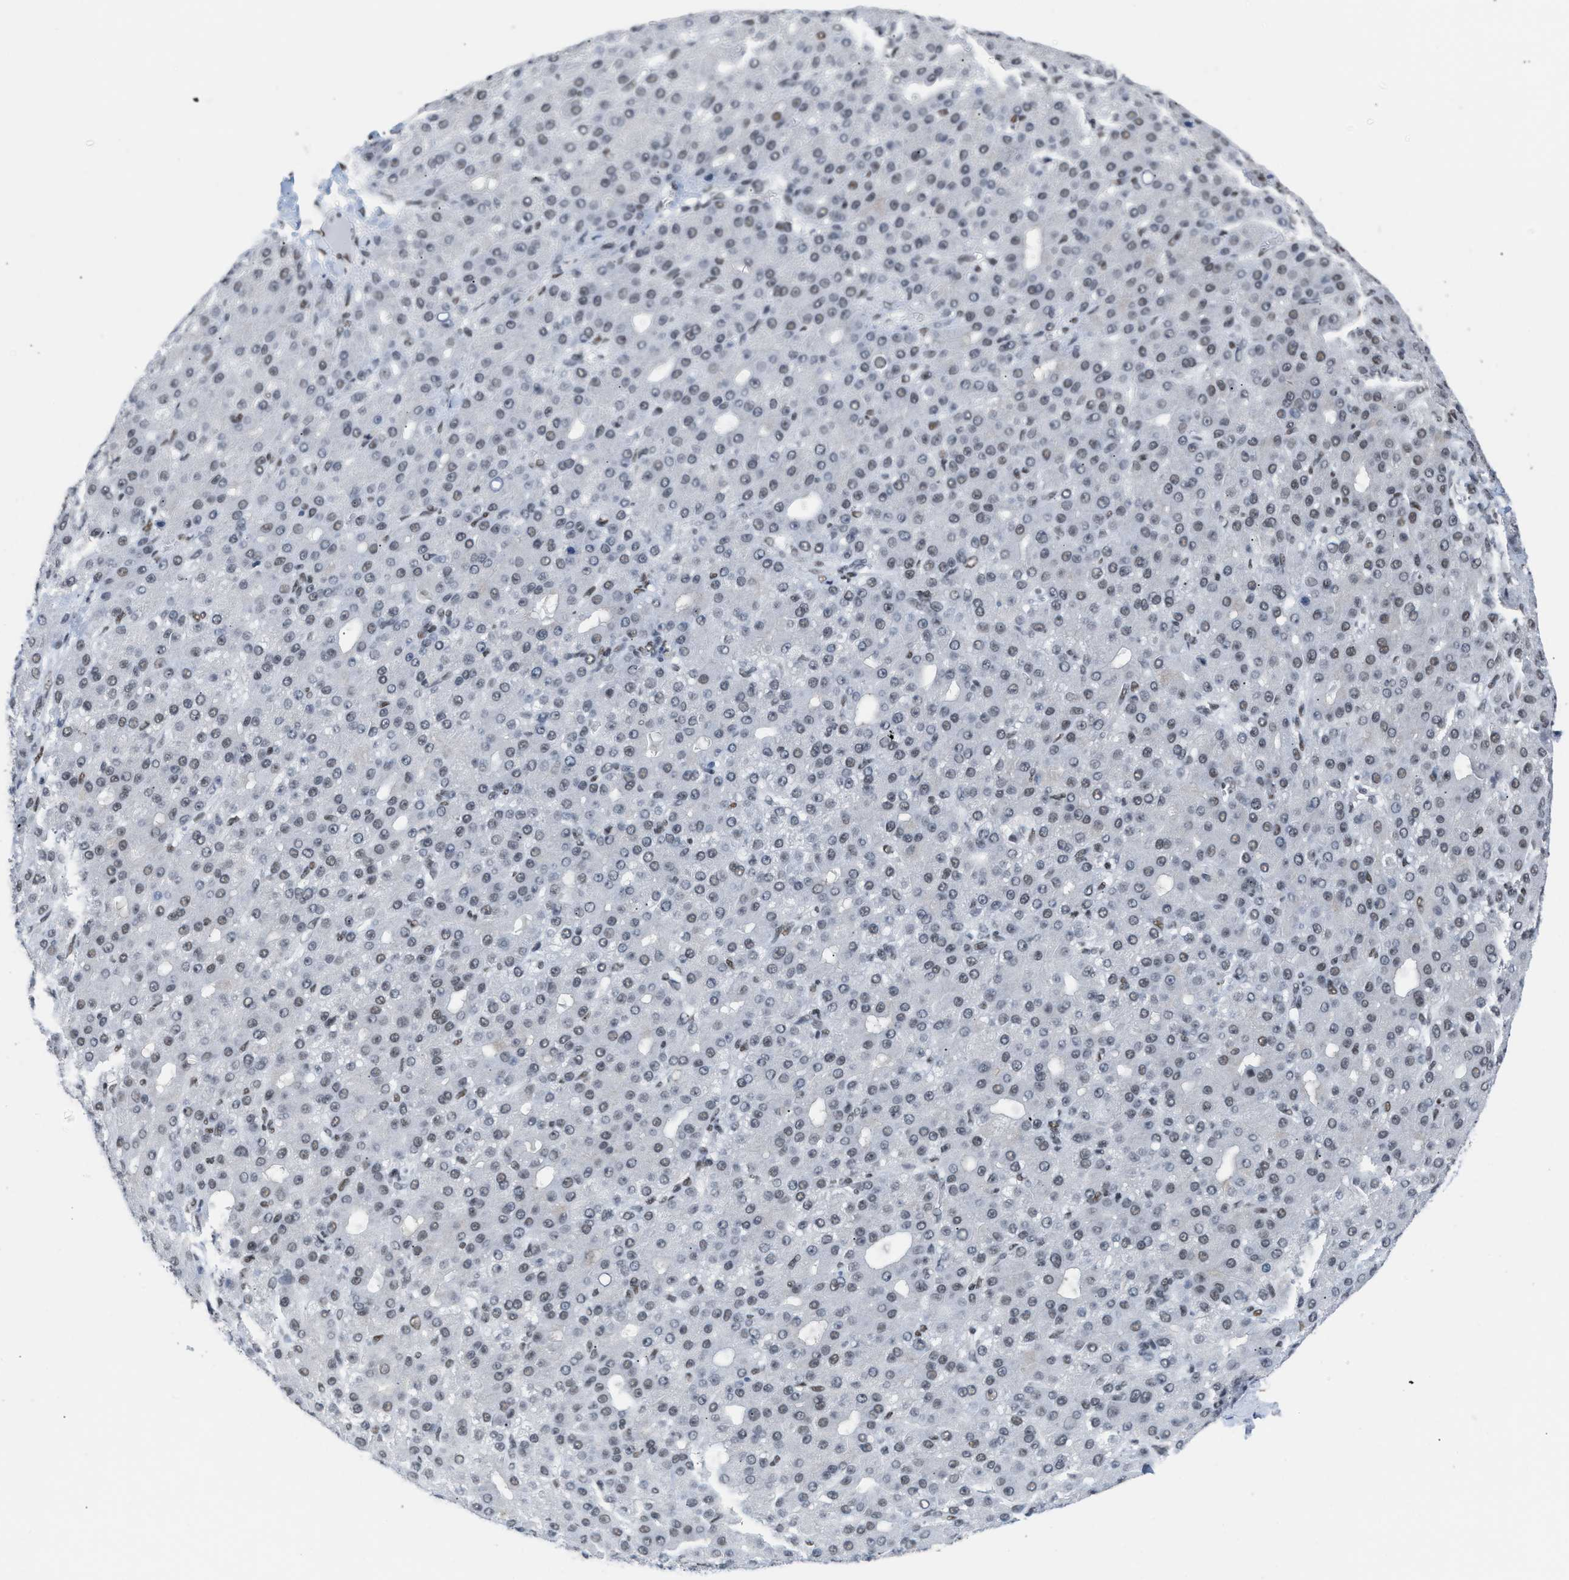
{"staining": {"intensity": "weak", "quantity": "<25%", "location": "nuclear"}, "tissue": "liver cancer", "cell_type": "Tumor cells", "image_type": "cancer", "snomed": [{"axis": "morphology", "description": "Carcinoma, Hepatocellular, NOS"}, {"axis": "topography", "description": "Liver"}], "caption": "This micrograph is of liver cancer stained with immunohistochemistry (IHC) to label a protein in brown with the nuclei are counter-stained blue. There is no staining in tumor cells. The staining was performed using DAB (3,3'-diaminobenzidine) to visualize the protein expression in brown, while the nuclei were stained in blue with hematoxylin (Magnification: 20x).", "gene": "CCAR2", "patient": {"sex": "male", "age": 67}}